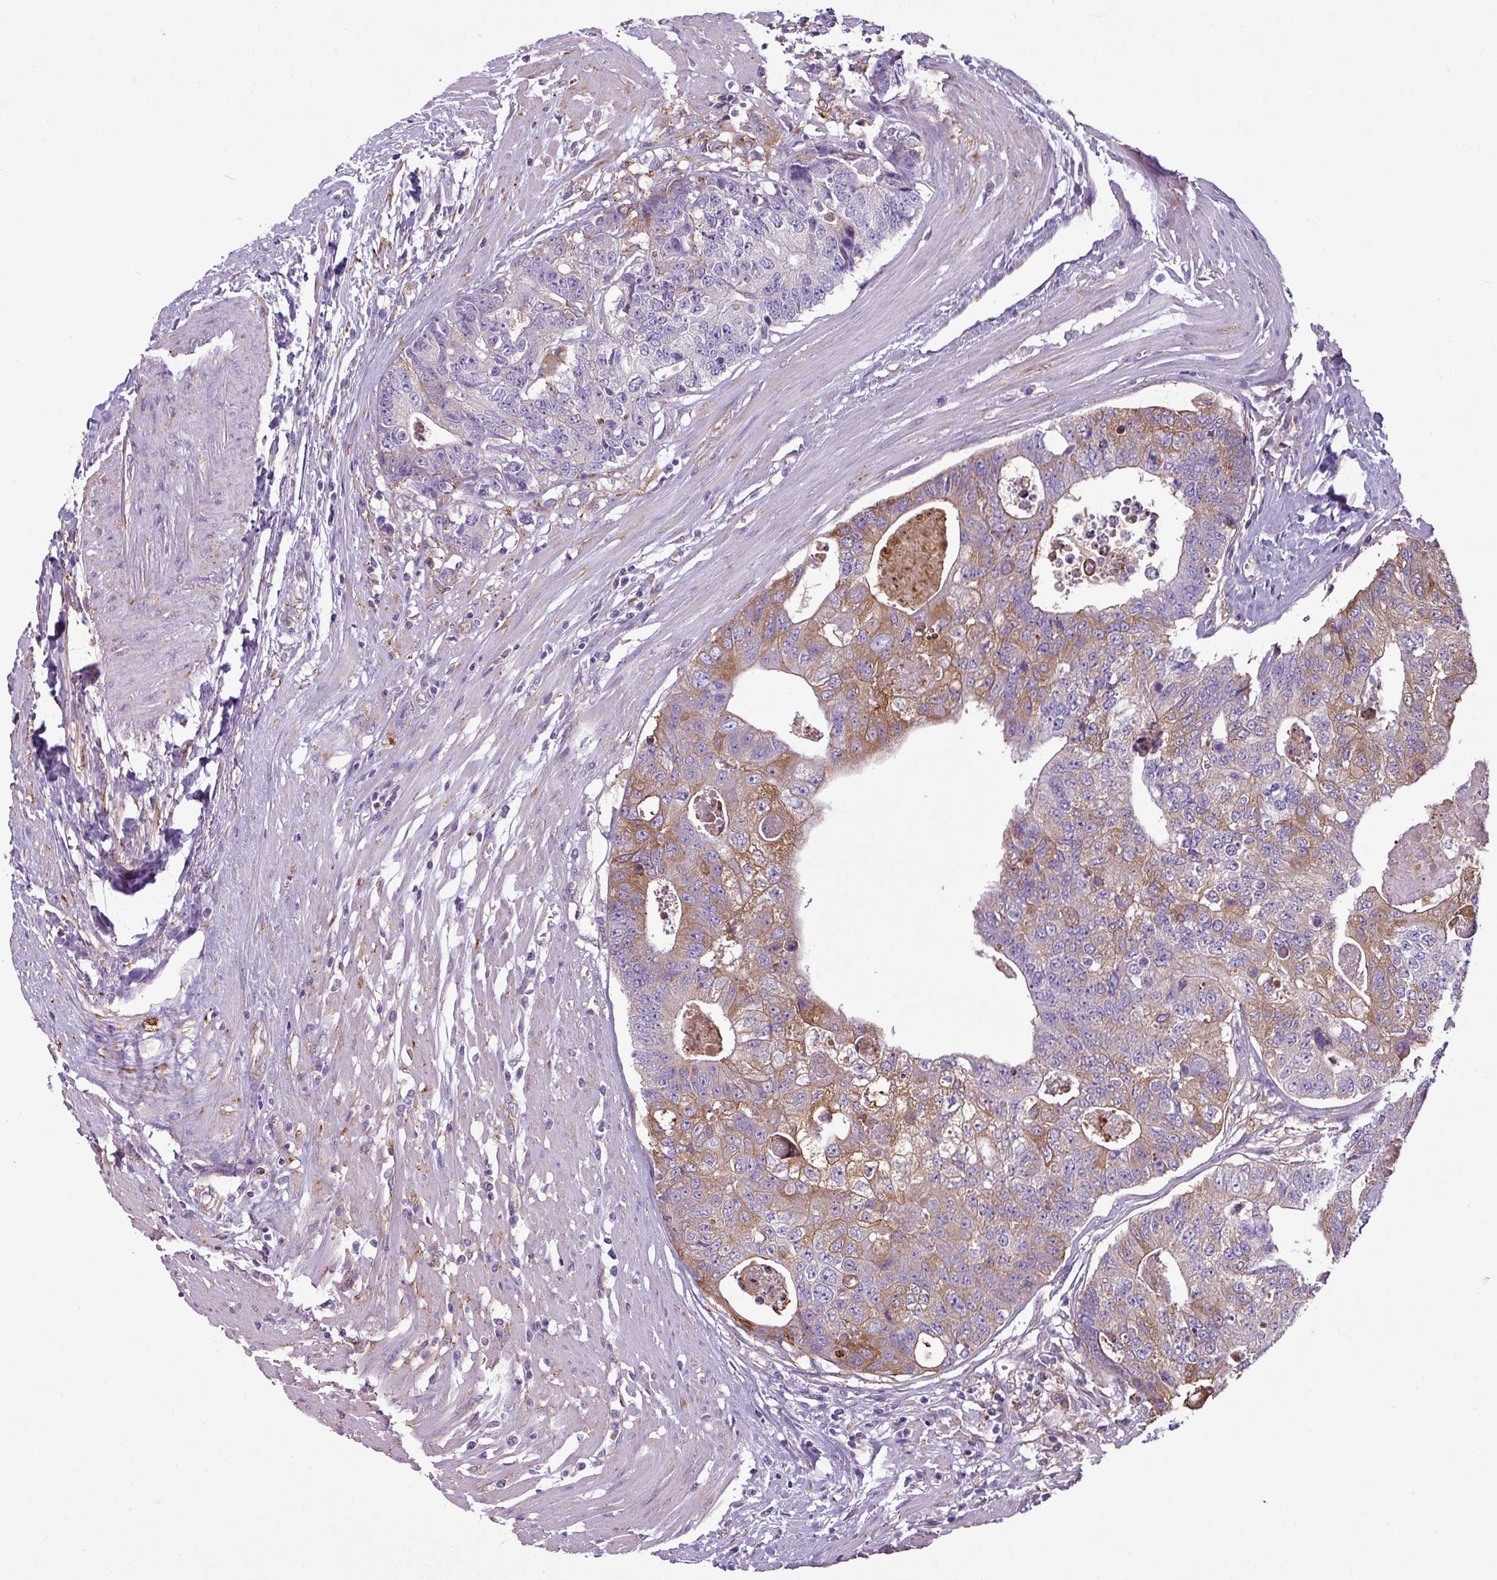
{"staining": {"intensity": "moderate", "quantity": "25%-75%", "location": "cytoplasmic/membranous"}, "tissue": "colorectal cancer", "cell_type": "Tumor cells", "image_type": "cancer", "snomed": [{"axis": "morphology", "description": "Adenocarcinoma, NOS"}, {"axis": "topography", "description": "Colon"}], "caption": "This micrograph reveals immunohistochemistry (IHC) staining of human colorectal cancer (adenocarcinoma), with medium moderate cytoplasmic/membranous expression in approximately 25%-75% of tumor cells.", "gene": "XNDC1N", "patient": {"sex": "female", "age": 67}}